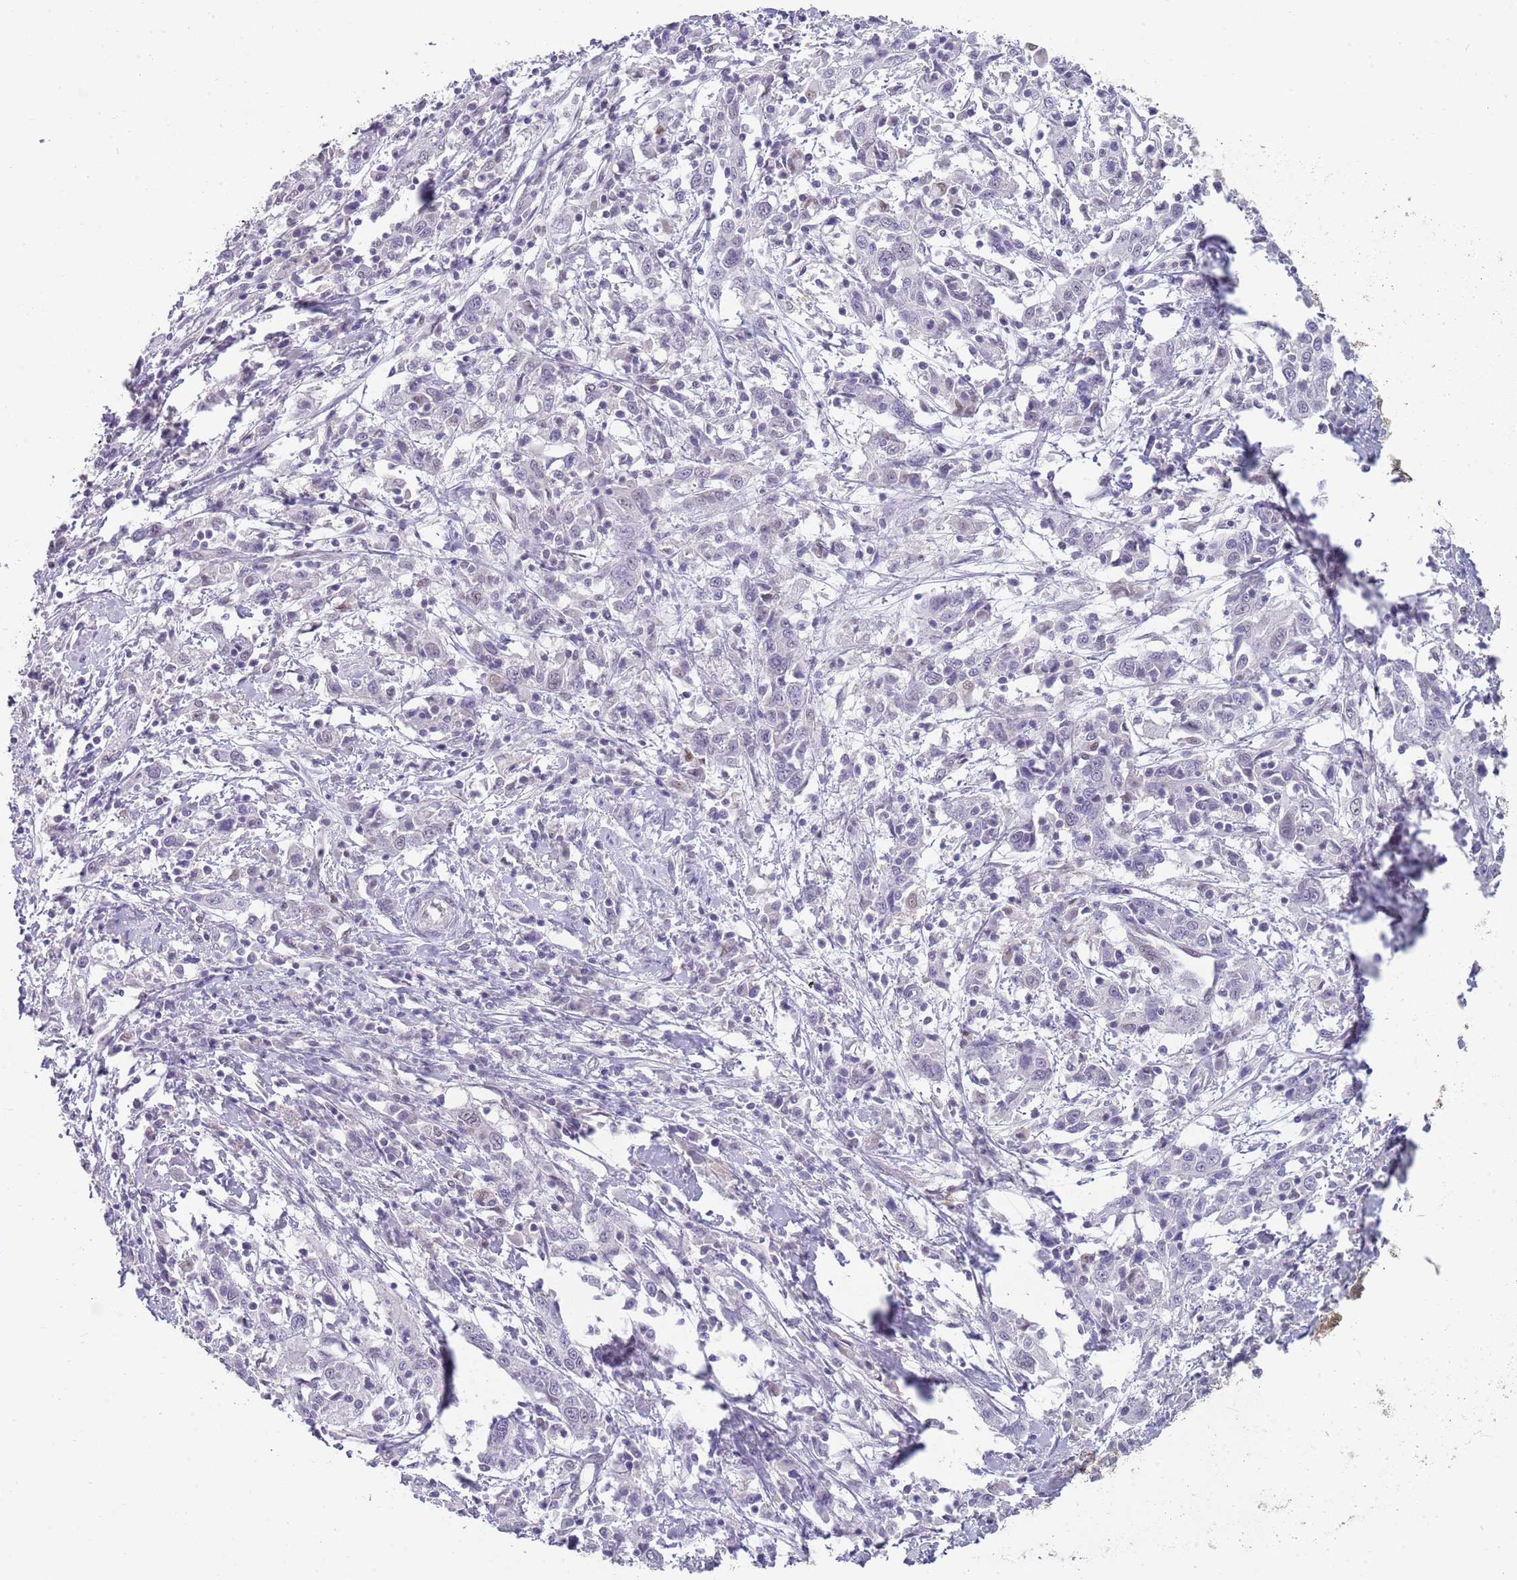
{"staining": {"intensity": "negative", "quantity": "none", "location": "none"}, "tissue": "cervical cancer", "cell_type": "Tumor cells", "image_type": "cancer", "snomed": [{"axis": "morphology", "description": "Squamous cell carcinoma, NOS"}, {"axis": "topography", "description": "Cervix"}], "caption": "There is no significant positivity in tumor cells of cervical cancer.", "gene": "SEPHS2", "patient": {"sex": "female", "age": 46}}